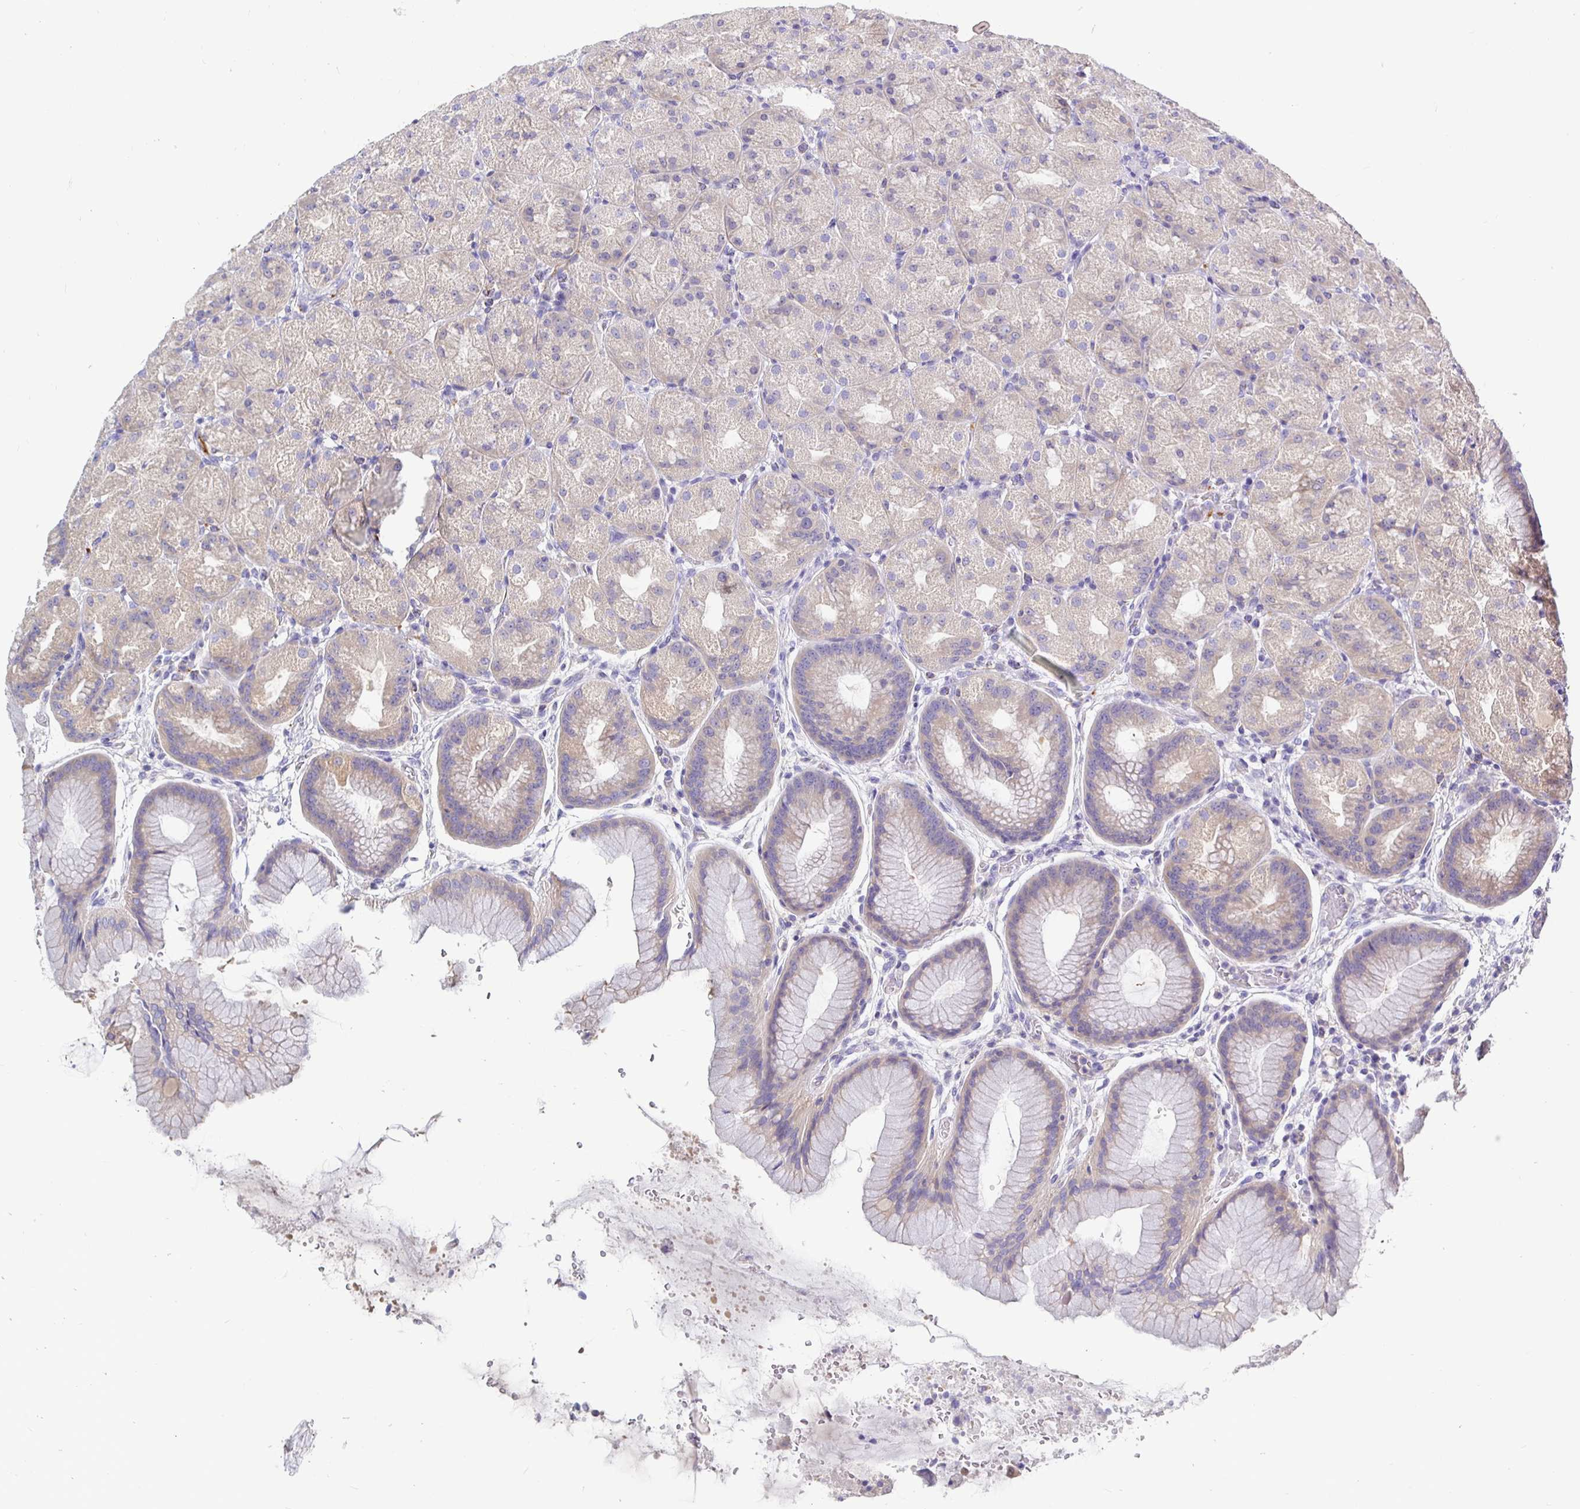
{"staining": {"intensity": "weak", "quantity": "<25%", "location": "cytoplasmic/membranous"}, "tissue": "stomach", "cell_type": "Glandular cells", "image_type": "normal", "snomed": [{"axis": "morphology", "description": "Normal tissue, NOS"}, {"axis": "topography", "description": "Stomach, upper"}, {"axis": "topography", "description": "Stomach"}], "caption": "This is an immunohistochemistry (IHC) photomicrograph of normal stomach. There is no expression in glandular cells.", "gene": "KIF21A", "patient": {"sex": "male", "age": 48}}